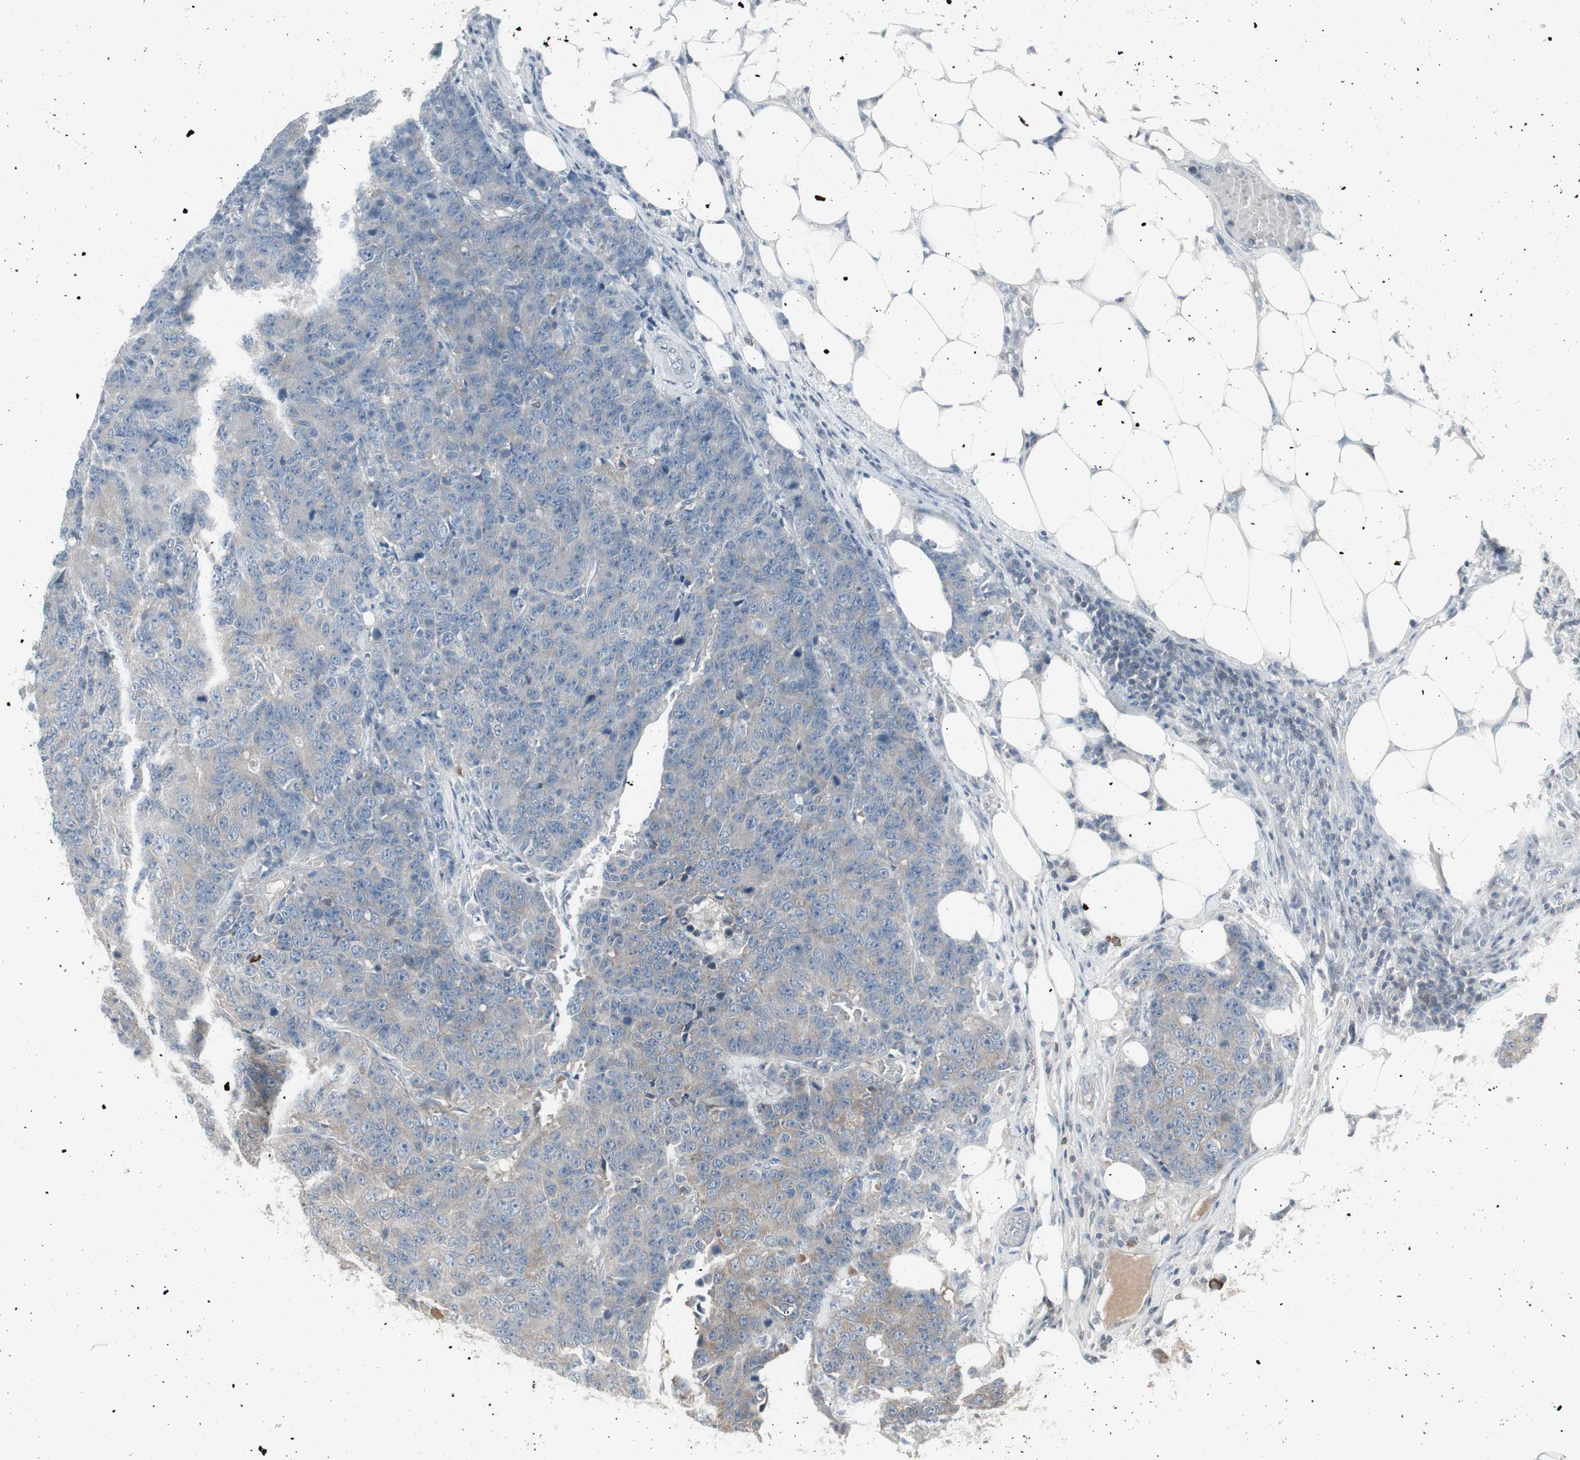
{"staining": {"intensity": "weak", "quantity": "25%-75%", "location": "cytoplasmic/membranous"}, "tissue": "colorectal cancer", "cell_type": "Tumor cells", "image_type": "cancer", "snomed": [{"axis": "morphology", "description": "Adenocarcinoma, NOS"}, {"axis": "topography", "description": "Colon"}], "caption": "Adenocarcinoma (colorectal) stained with a protein marker reveals weak staining in tumor cells.", "gene": "ZSCAN32", "patient": {"sex": "female", "age": 86}}